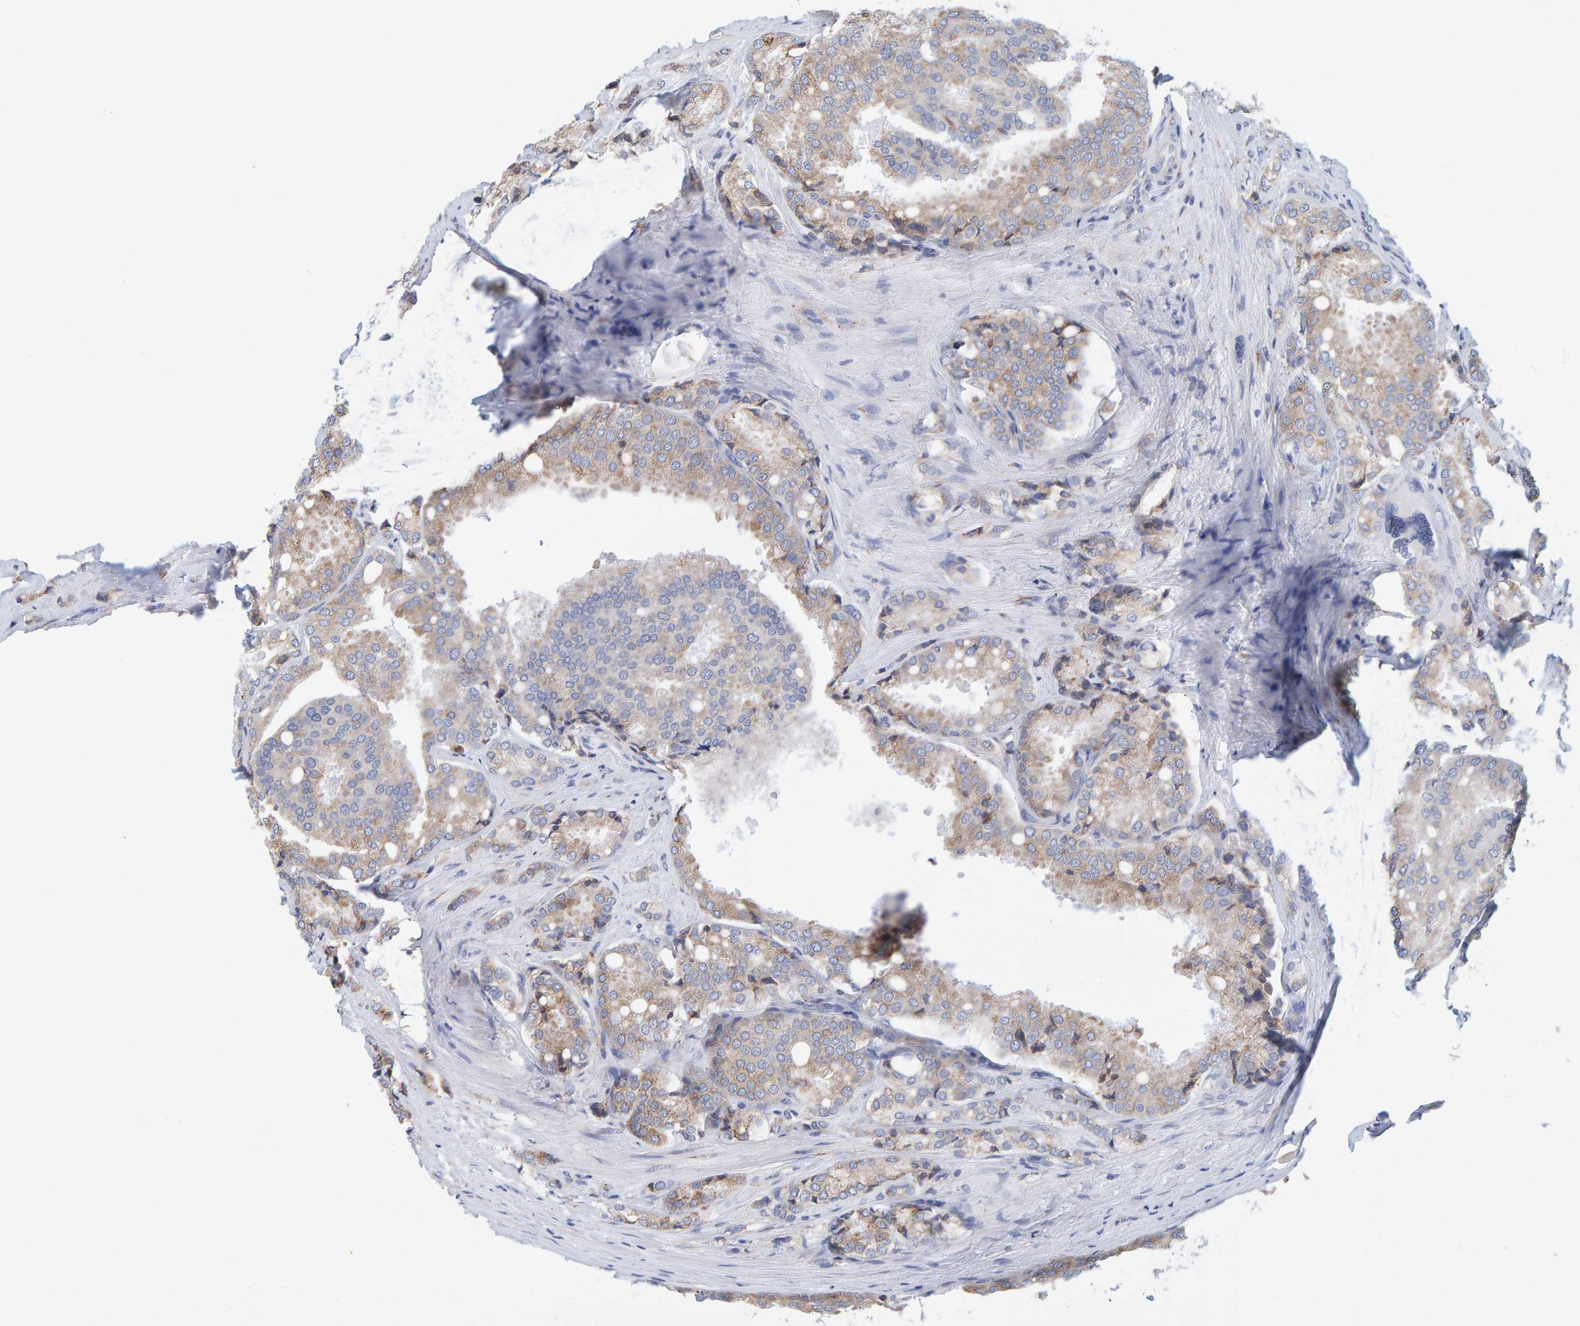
{"staining": {"intensity": "moderate", "quantity": "<25%", "location": "cytoplasmic/membranous"}, "tissue": "prostate cancer", "cell_type": "Tumor cells", "image_type": "cancer", "snomed": [{"axis": "morphology", "description": "Adenocarcinoma, High grade"}, {"axis": "topography", "description": "Prostate"}], "caption": "IHC (DAB) staining of adenocarcinoma (high-grade) (prostate) exhibits moderate cytoplasmic/membranous protein expression in approximately <25% of tumor cells.", "gene": "SGPL1", "patient": {"sex": "male", "age": 50}}